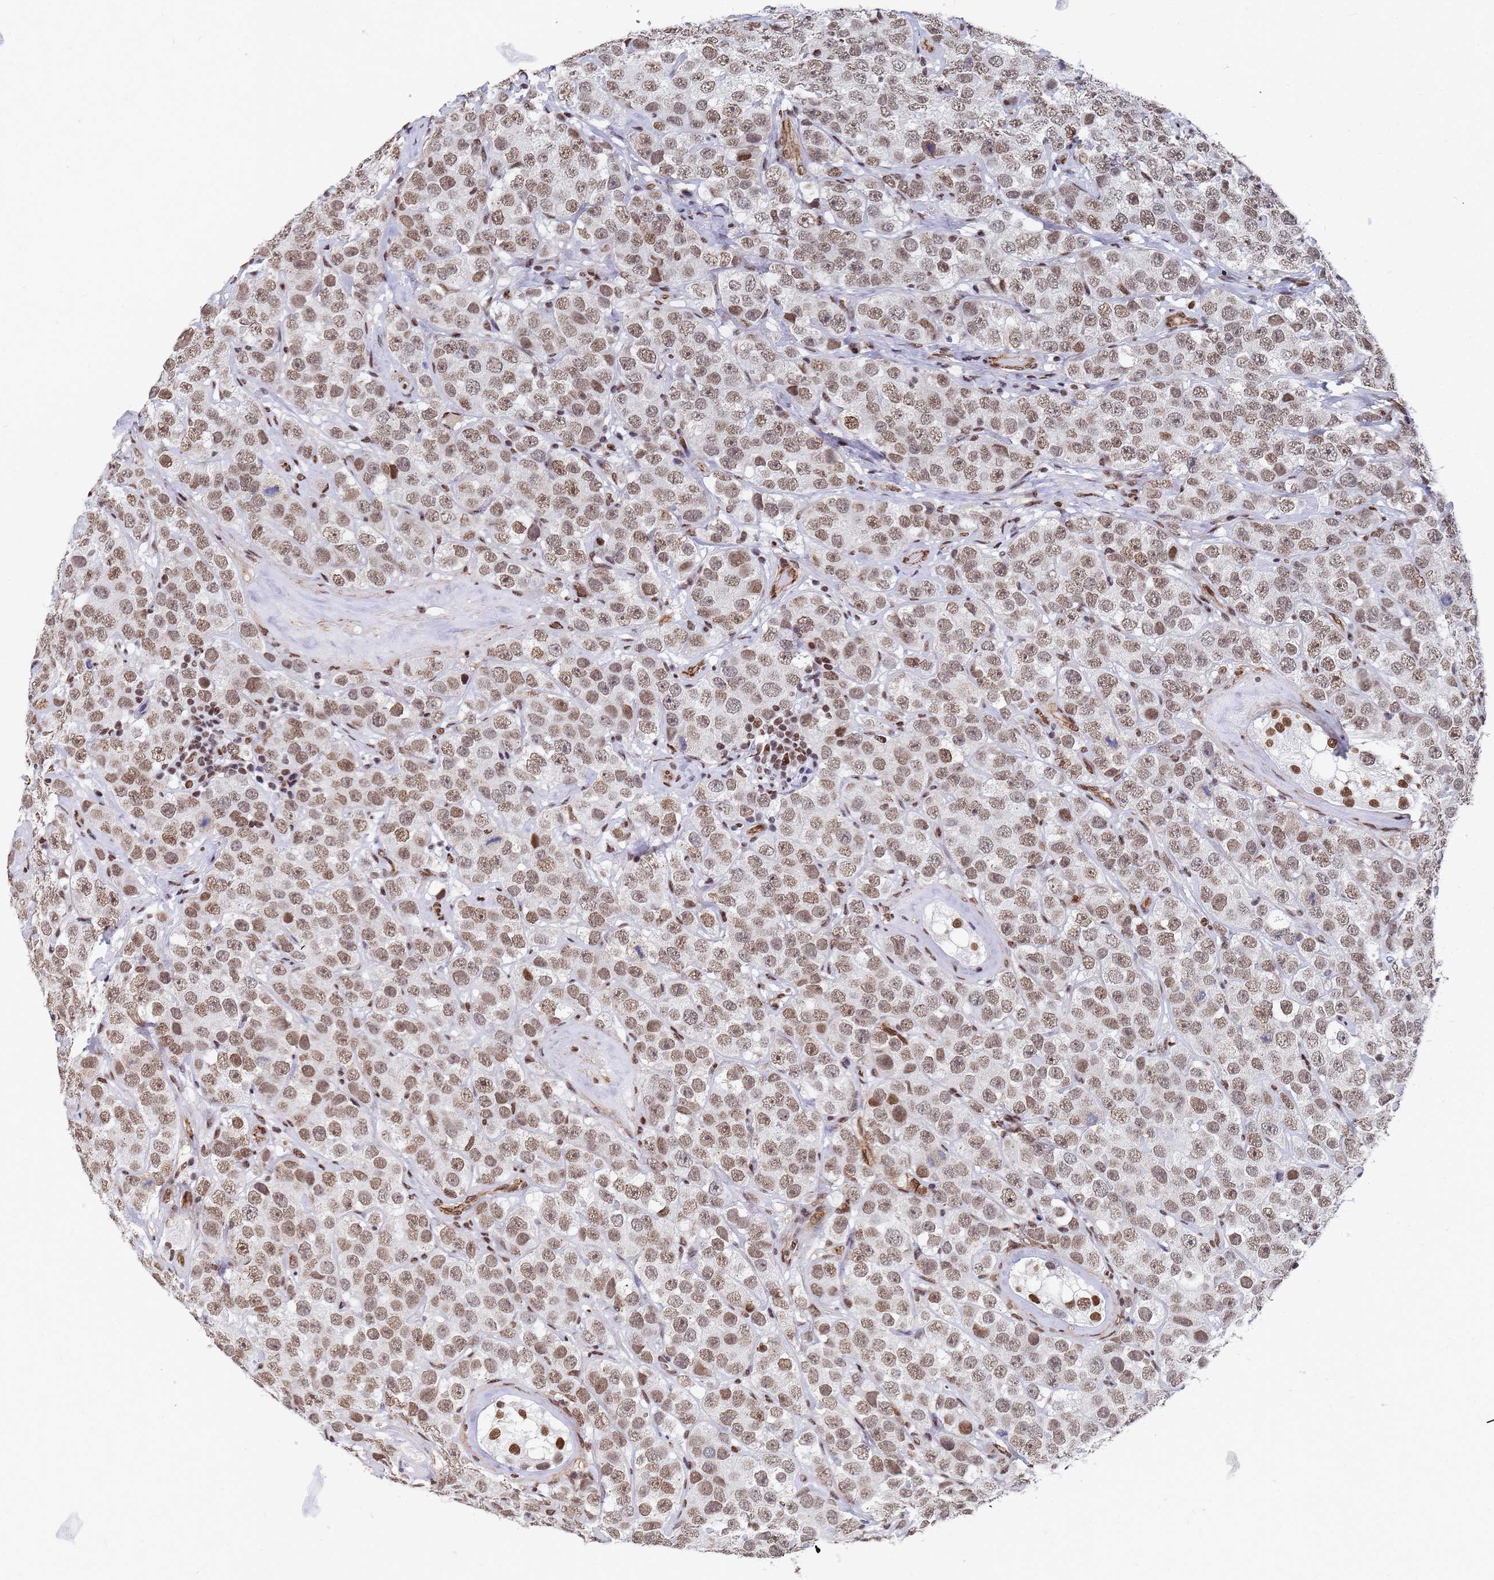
{"staining": {"intensity": "moderate", "quantity": ">75%", "location": "nuclear"}, "tissue": "testis cancer", "cell_type": "Tumor cells", "image_type": "cancer", "snomed": [{"axis": "morphology", "description": "Seminoma, NOS"}, {"axis": "topography", "description": "Testis"}], "caption": "Protein analysis of testis cancer (seminoma) tissue demonstrates moderate nuclear staining in approximately >75% of tumor cells. (brown staining indicates protein expression, while blue staining denotes nuclei).", "gene": "RAVER2", "patient": {"sex": "male", "age": 28}}